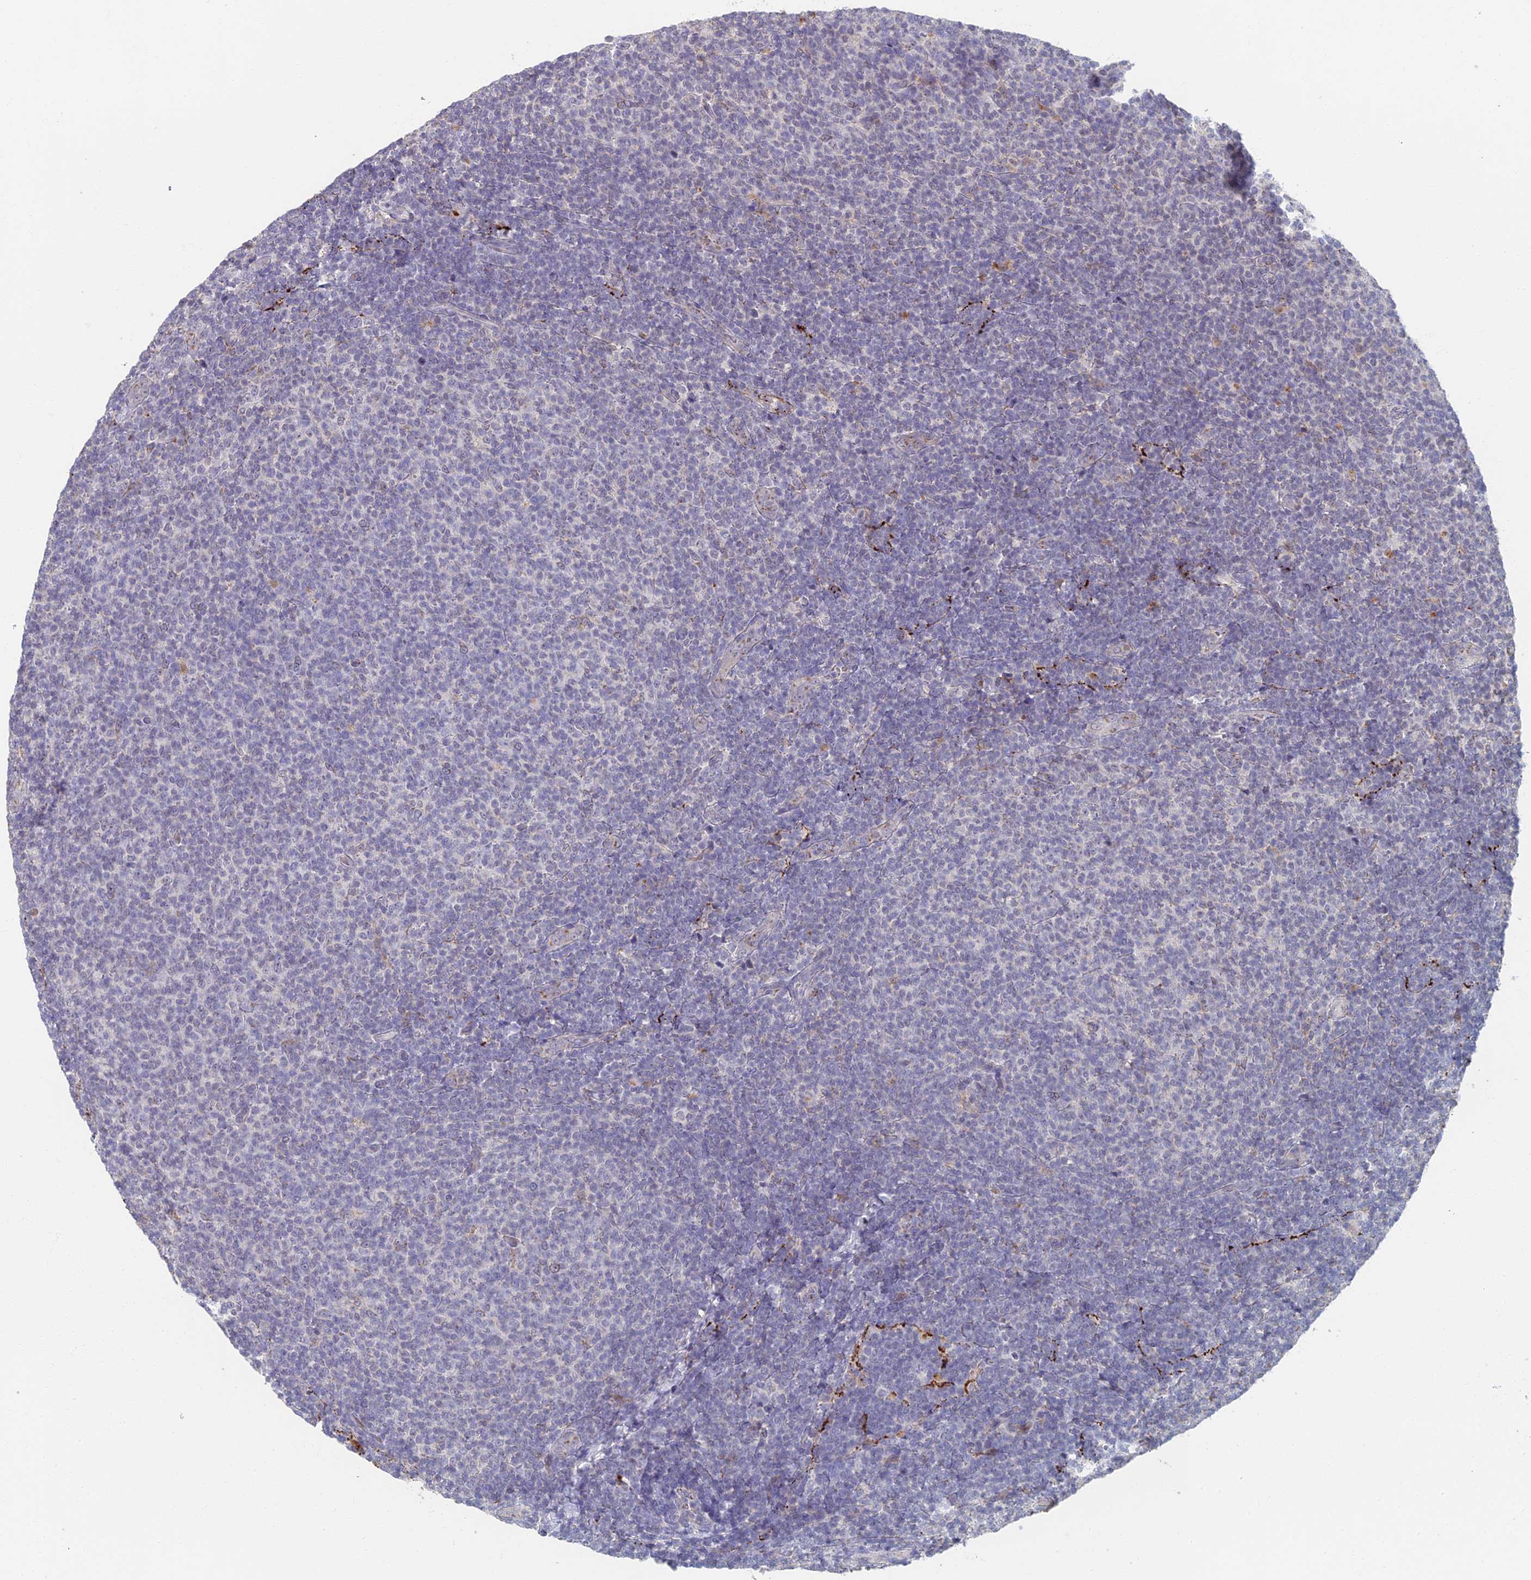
{"staining": {"intensity": "negative", "quantity": "none", "location": "none"}, "tissue": "lymphoma", "cell_type": "Tumor cells", "image_type": "cancer", "snomed": [{"axis": "morphology", "description": "Malignant lymphoma, non-Hodgkin's type, Low grade"}, {"axis": "topography", "description": "Lymph node"}], "caption": "There is no significant expression in tumor cells of malignant lymphoma, non-Hodgkin's type (low-grade). The staining is performed using DAB brown chromogen with nuclei counter-stained in using hematoxylin.", "gene": "GPATCH1", "patient": {"sex": "male", "age": 66}}